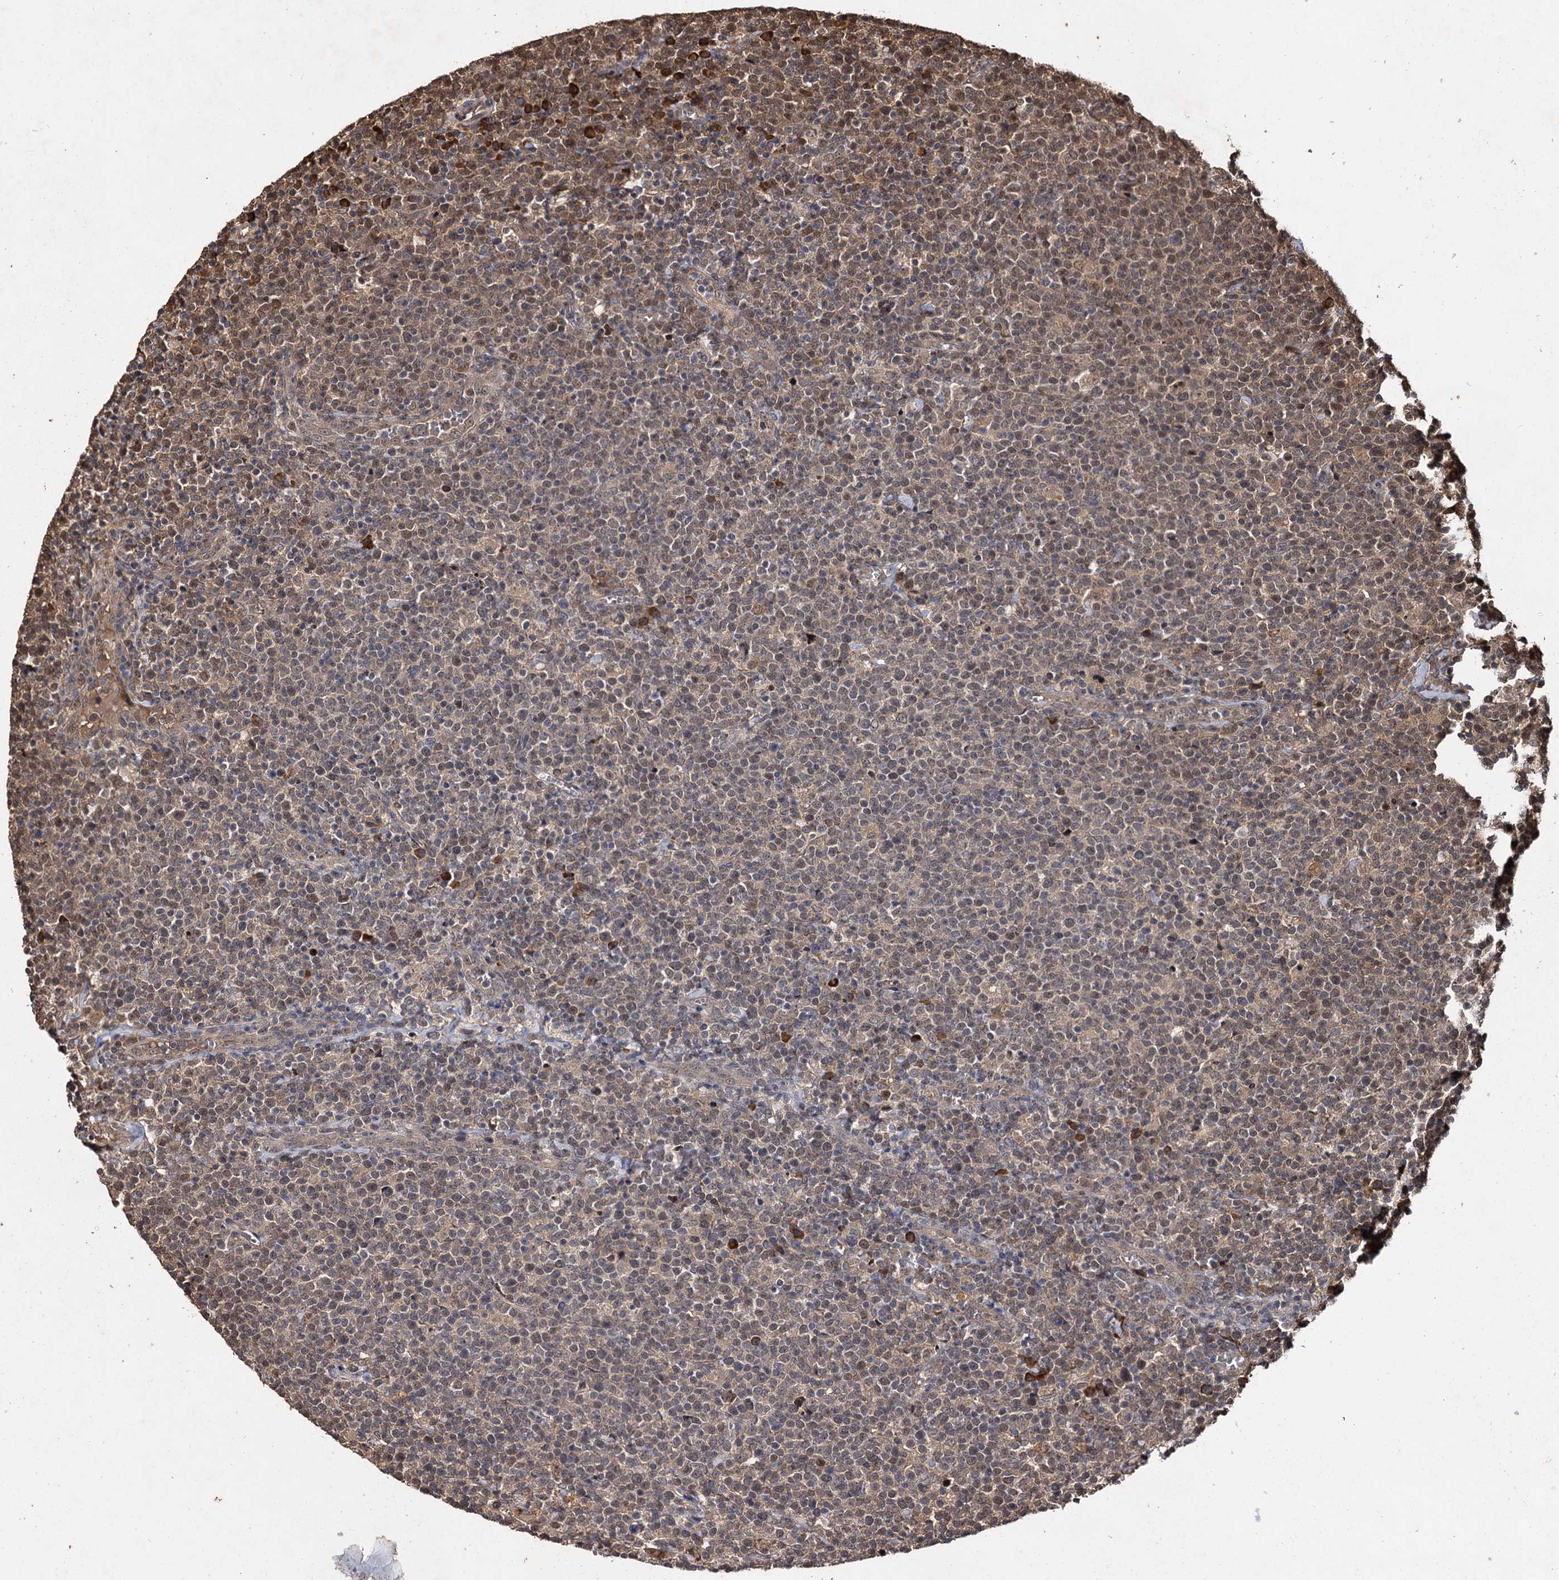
{"staining": {"intensity": "moderate", "quantity": "<25%", "location": "nuclear"}, "tissue": "lymphoma", "cell_type": "Tumor cells", "image_type": "cancer", "snomed": [{"axis": "morphology", "description": "Malignant lymphoma, non-Hodgkin's type, High grade"}, {"axis": "topography", "description": "Lymph node"}], "caption": "Protein expression analysis of malignant lymphoma, non-Hodgkin's type (high-grade) demonstrates moderate nuclear staining in approximately <25% of tumor cells. (DAB = brown stain, brightfield microscopy at high magnification).", "gene": "SLC46A3", "patient": {"sex": "male", "age": 61}}